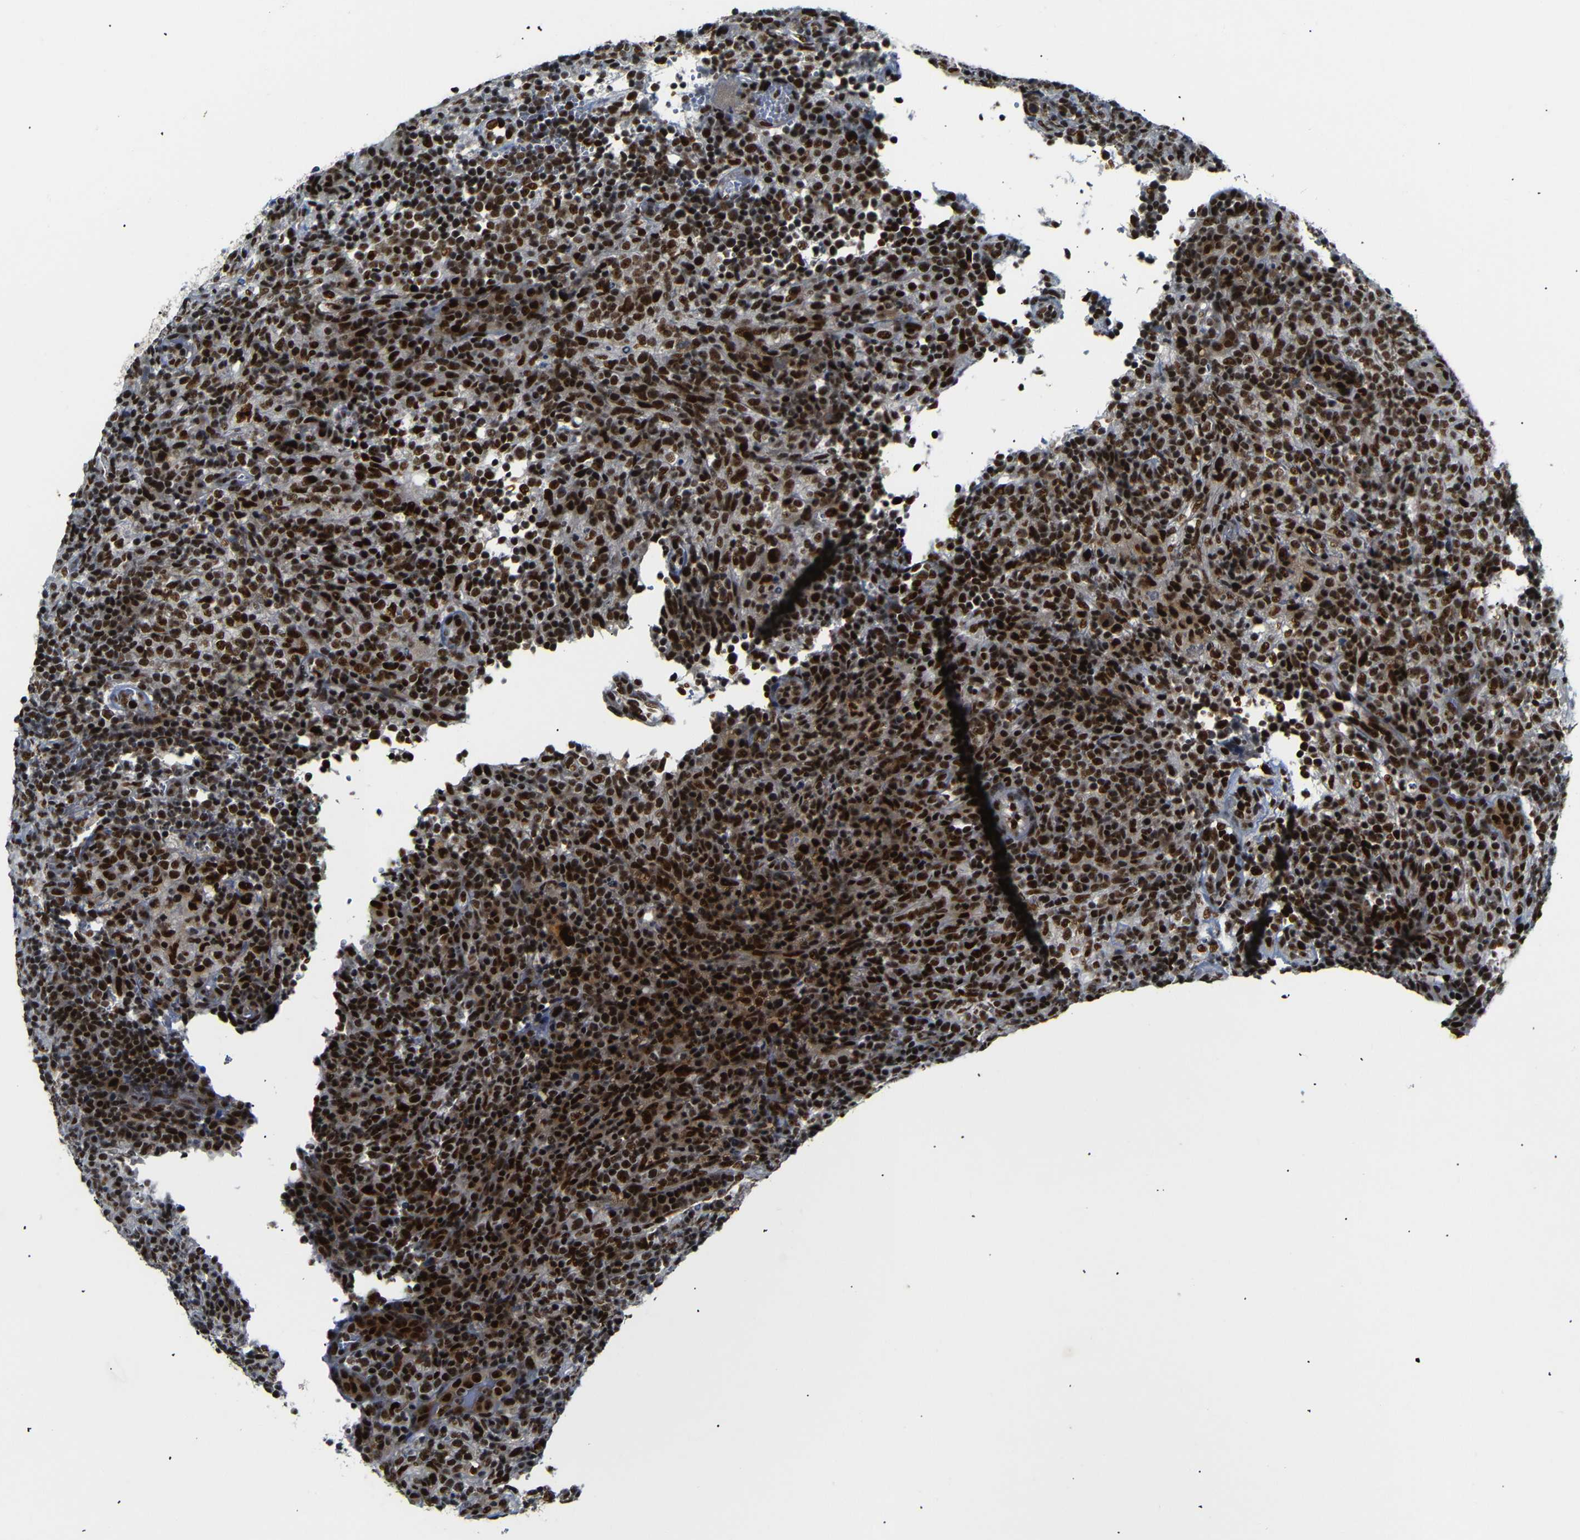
{"staining": {"intensity": "strong", "quantity": ">75%", "location": "nuclear"}, "tissue": "lymphoma", "cell_type": "Tumor cells", "image_type": "cancer", "snomed": [{"axis": "morphology", "description": "Malignant lymphoma, non-Hodgkin's type, High grade"}, {"axis": "topography", "description": "Lymph node"}], "caption": "This image demonstrates lymphoma stained with immunohistochemistry to label a protein in brown. The nuclear of tumor cells show strong positivity for the protein. Nuclei are counter-stained blue.", "gene": "SETDB2", "patient": {"sex": "female", "age": 76}}